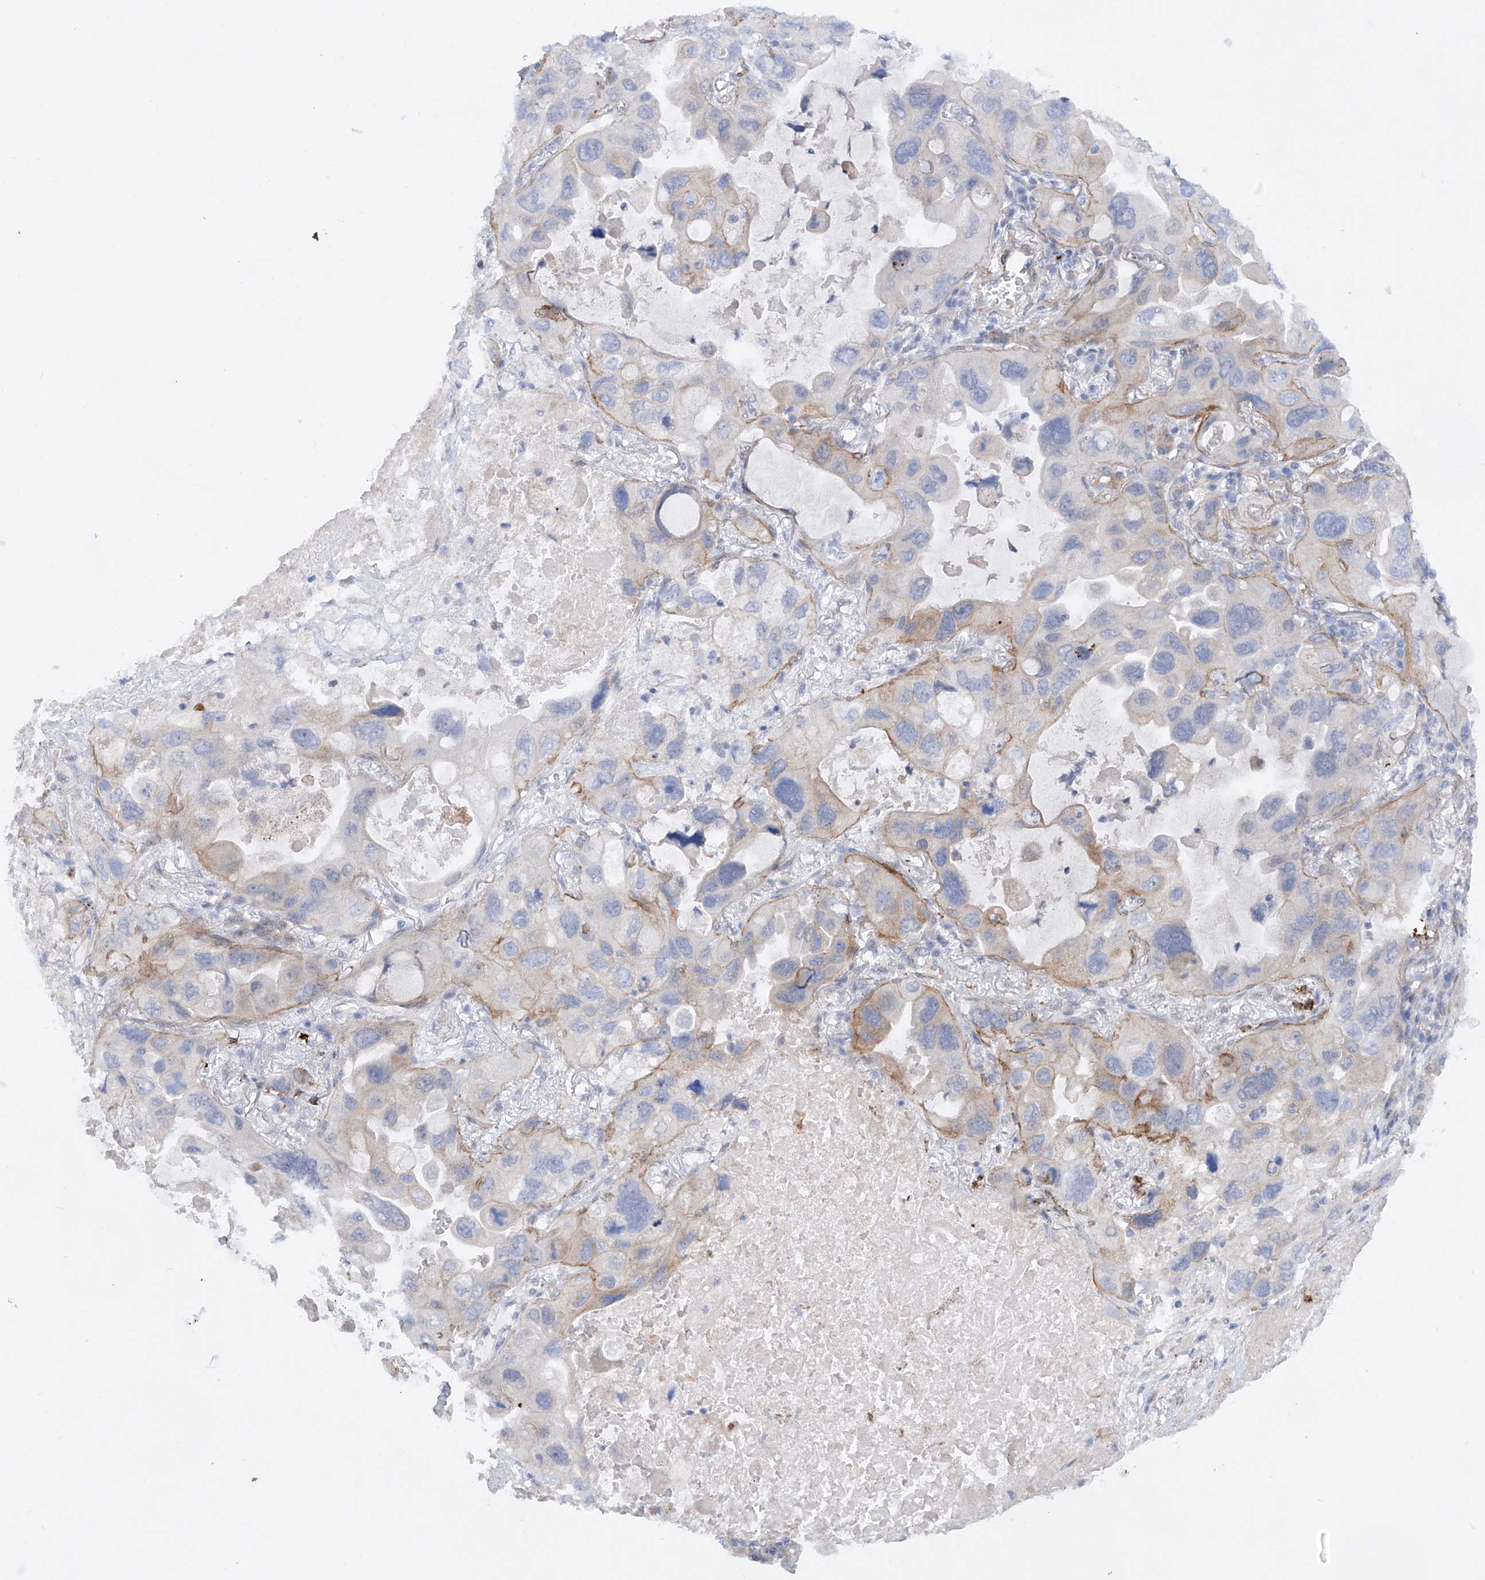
{"staining": {"intensity": "weak", "quantity": "<25%", "location": "cytoplasmic/membranous"}, "tissue": "lung cancer", "cell_type": "Tumor cells", "image_type": "cancer", "snomed": [{"axis": "morphology", "description": "Squamous cell carcinoma, NOS"}, {"axis": "topography", "description": "Lung"}], "caption": "A photomicrograph of lung squamous cell carcinoma stained for a protein shows no brown staining in tumor cells. (Stains: DAB IHC with hematoxylin counter stain, Microscopy: brightfield microscopy at high magnification).", "gene": "ZNF490", "patient": {"sex": "female", "age": 73}}